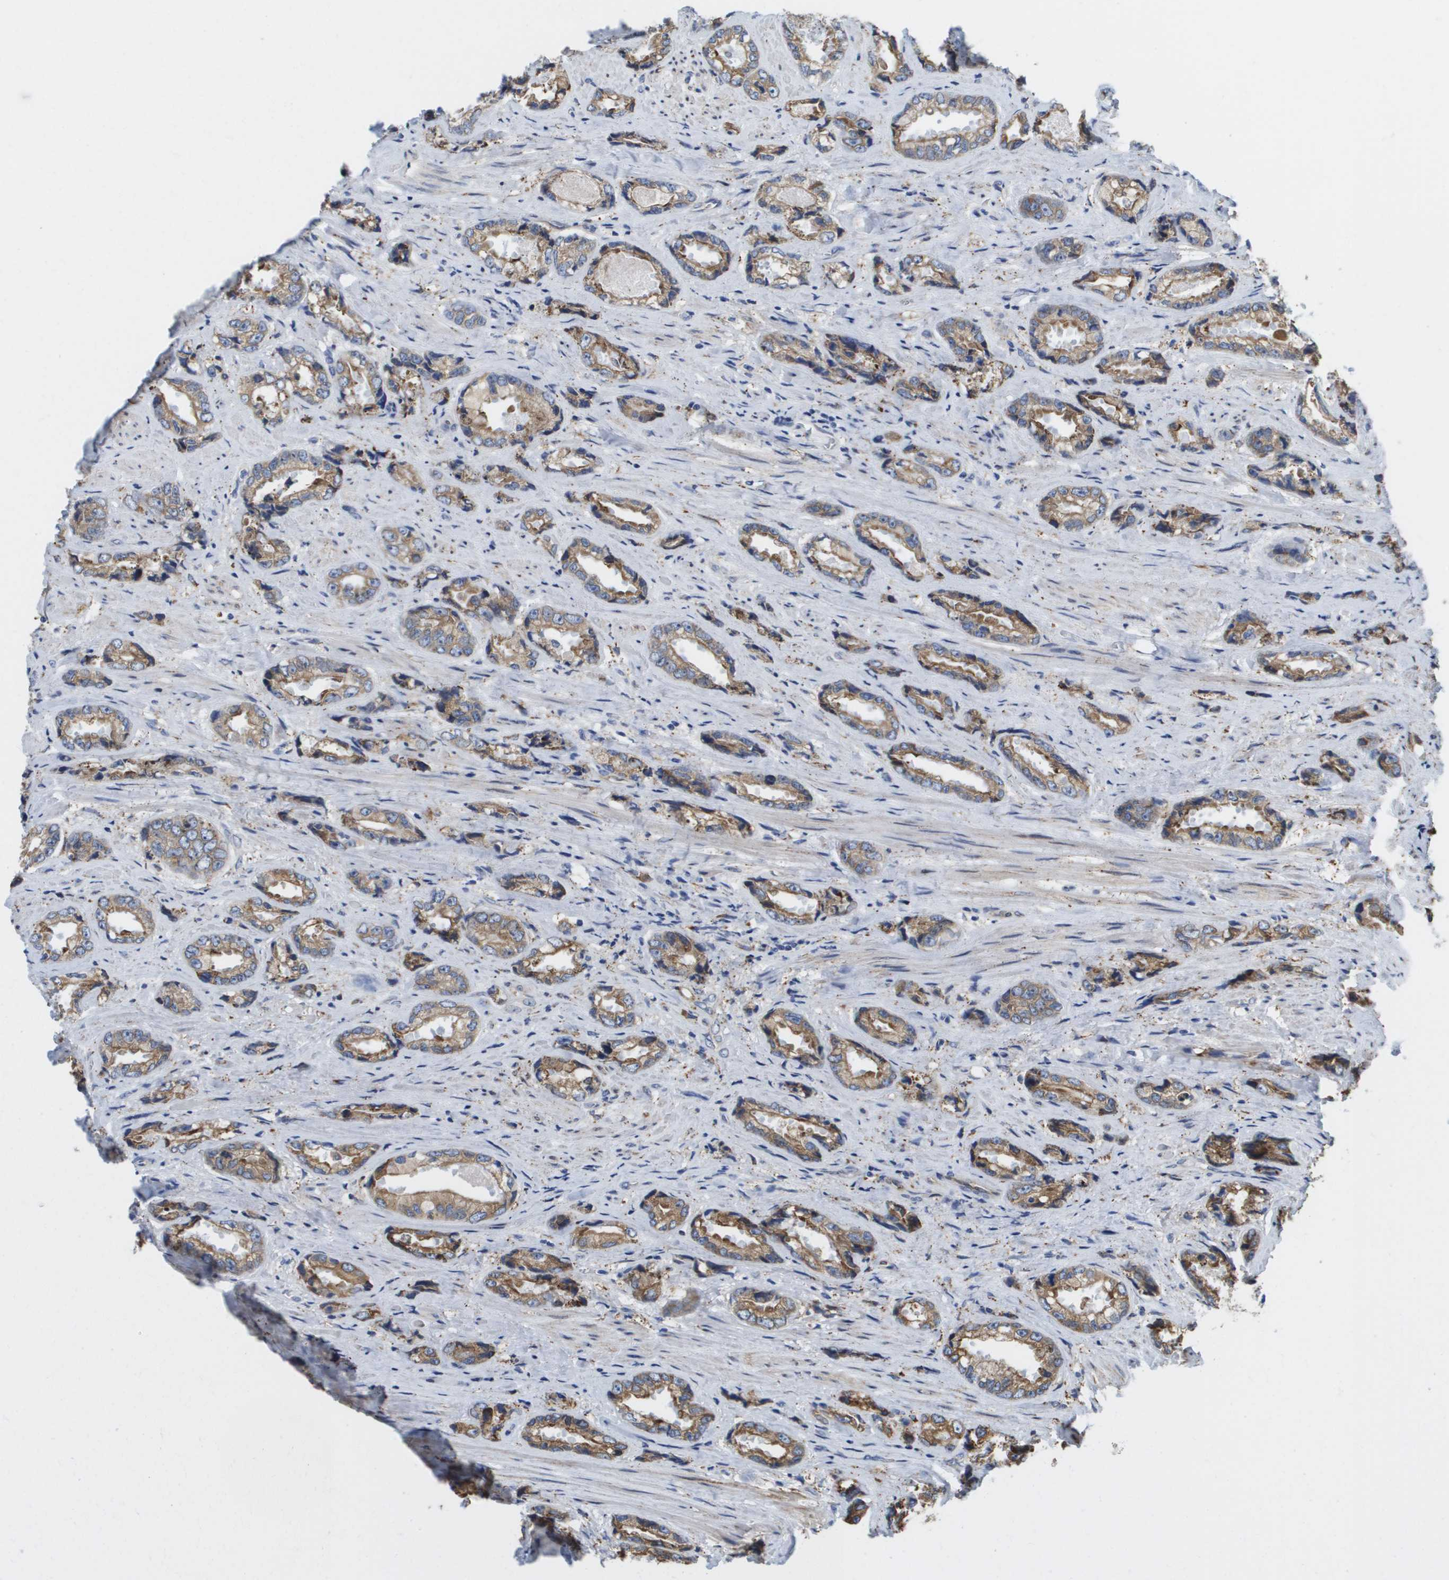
{"staining": {"intensity": "moderate", "quantity": ">75%", "location": "cytoplasmic/membranous"}, "tissue": "prostate cancer", "cell_type": "Tumor cells", "image_type": "cancer", "snomed": [{"axis": "morphology", "description": "Adenocarcinoma, High grade"}, {"axis": "topography", "description": "Prostate"}], "caption": "Prostate cancer (high-grade adenocarcinoma) tissue demonstrates moderate cytoplasmic/membranous expression in approximately >75% of tumor cells, visualized by immunohistochemistry.", "gene": "ST3GAL2", "patient": {"sex": "male", "age": 61}}